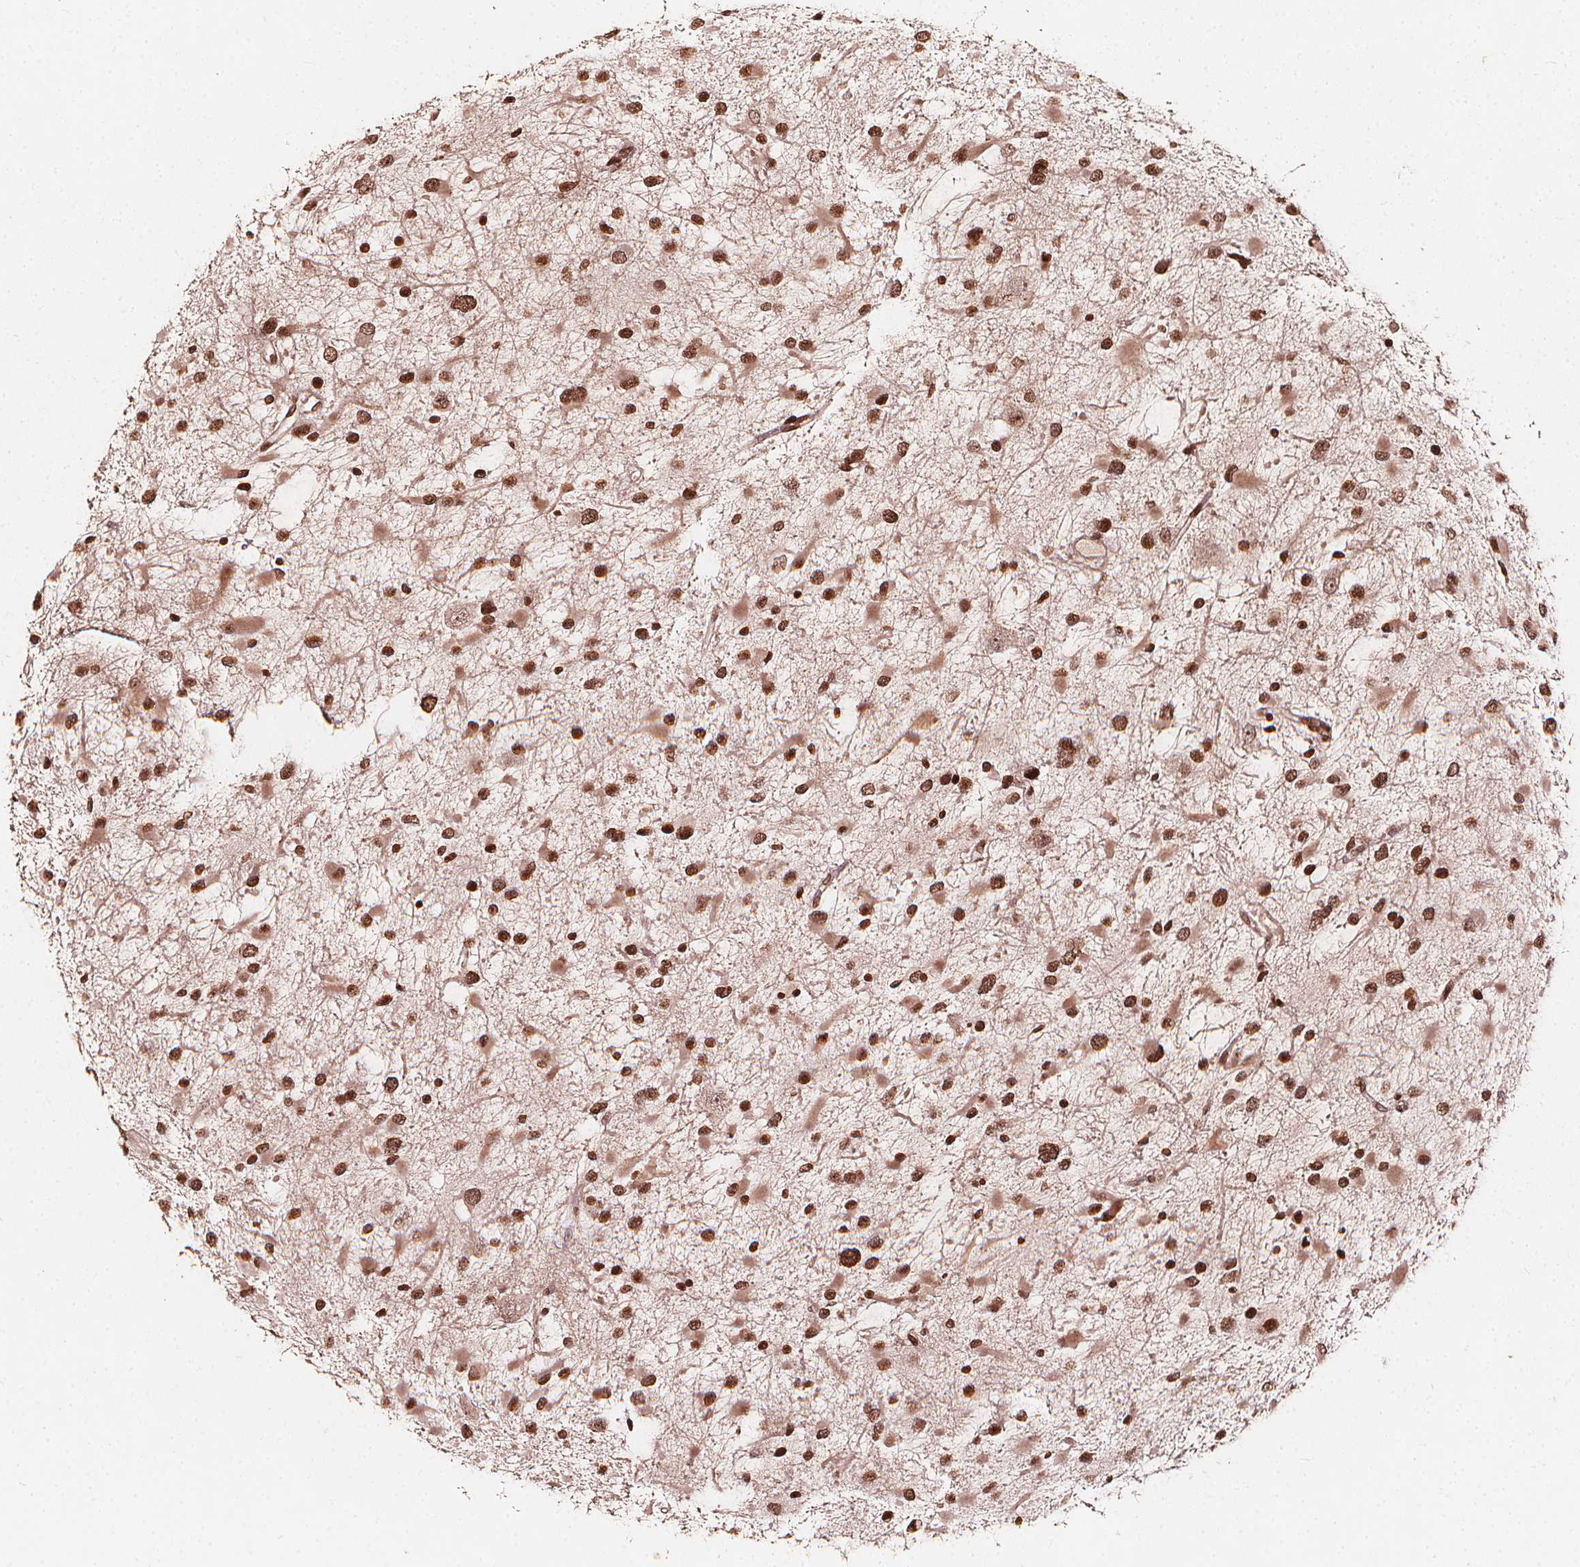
{"staining": {"intensity": "moderate", "quantity": ">75%", "location": "nuclear"}, "tissue": "glioma", "cell_type": "Tumor cells", "image_type": "cancer", "snomed": [{"axis": "morphology", "description": "Glioma, malignant, Low grade"}, {"axis": "topography", "description": "Brain"}], "caption": "Glioma stained for a protein (brown) reveals moderate nuclear positive positivity in about >75% of tumor cells.", "gene": "H3C14", "patient": {"sex": "female", "age": 32}}